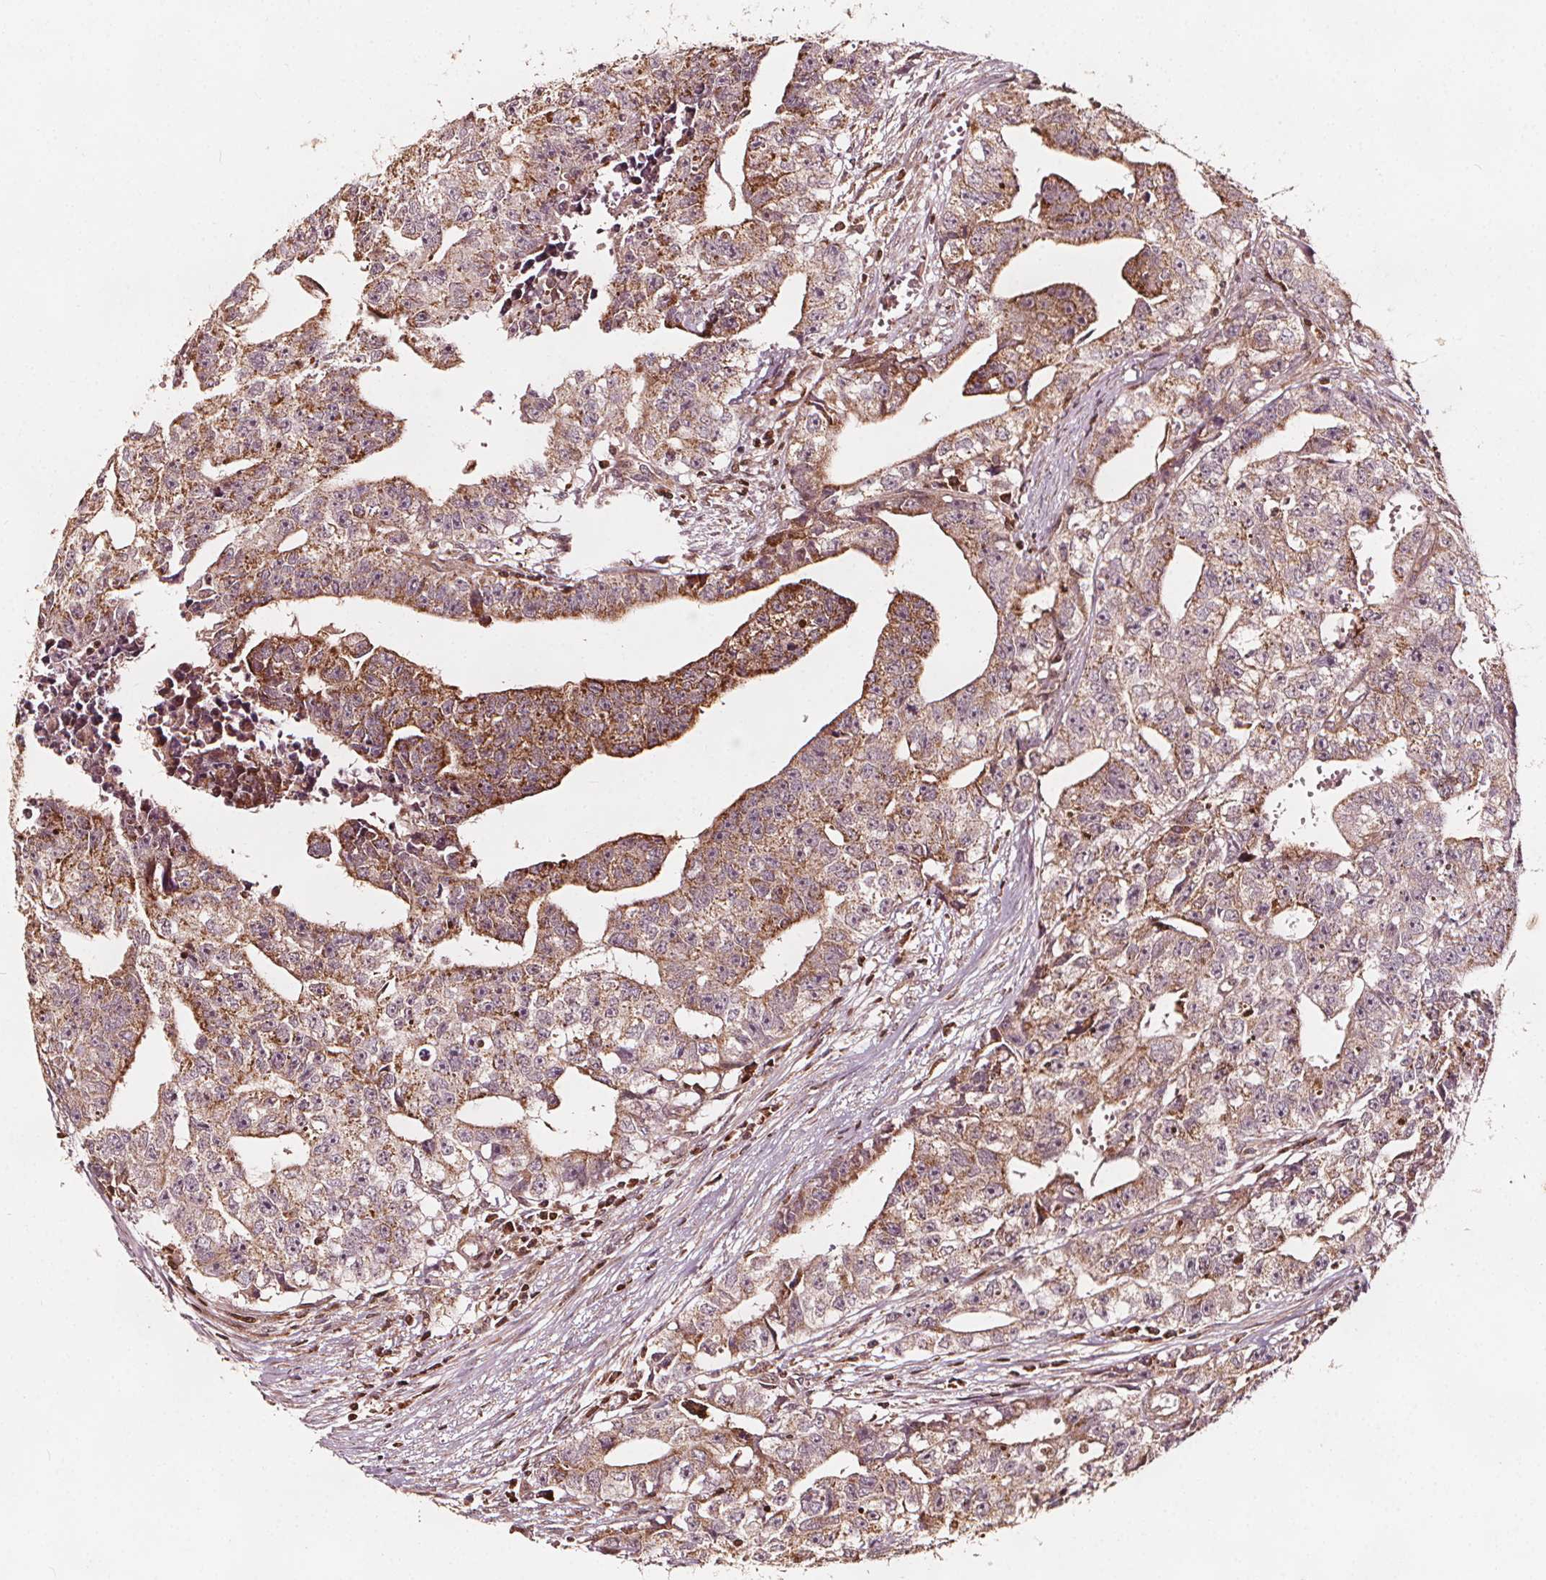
{"staining": {"intensity": "moderate", "quantity": ">75%", "location": "cytoplasmic/membranous"}, "tissue": "testis cancer", "cell_type": "Tumor cells", "image_type": "cancer", "snomed": [{"axis": "morphology", "description": "Carcinoma, Embryonal, NOS"}, {"axis": "morphology", "description": "Teratoma, malignant, NOS"}, {"axis": "topography", "description": "Testis"}], "caption": "Immunohistochemistry image of neoplastic tissue: human testis cancer stained using immunohistochemistry (IHC) shows medium levels of moderate protein expression localized specifically in the cytoplasmic/membranous of tumor cells, appearing as a cytoplasmic/membranous brown color.", "gene": "AIP", "patient": {"sex": "male", "age": 24}}